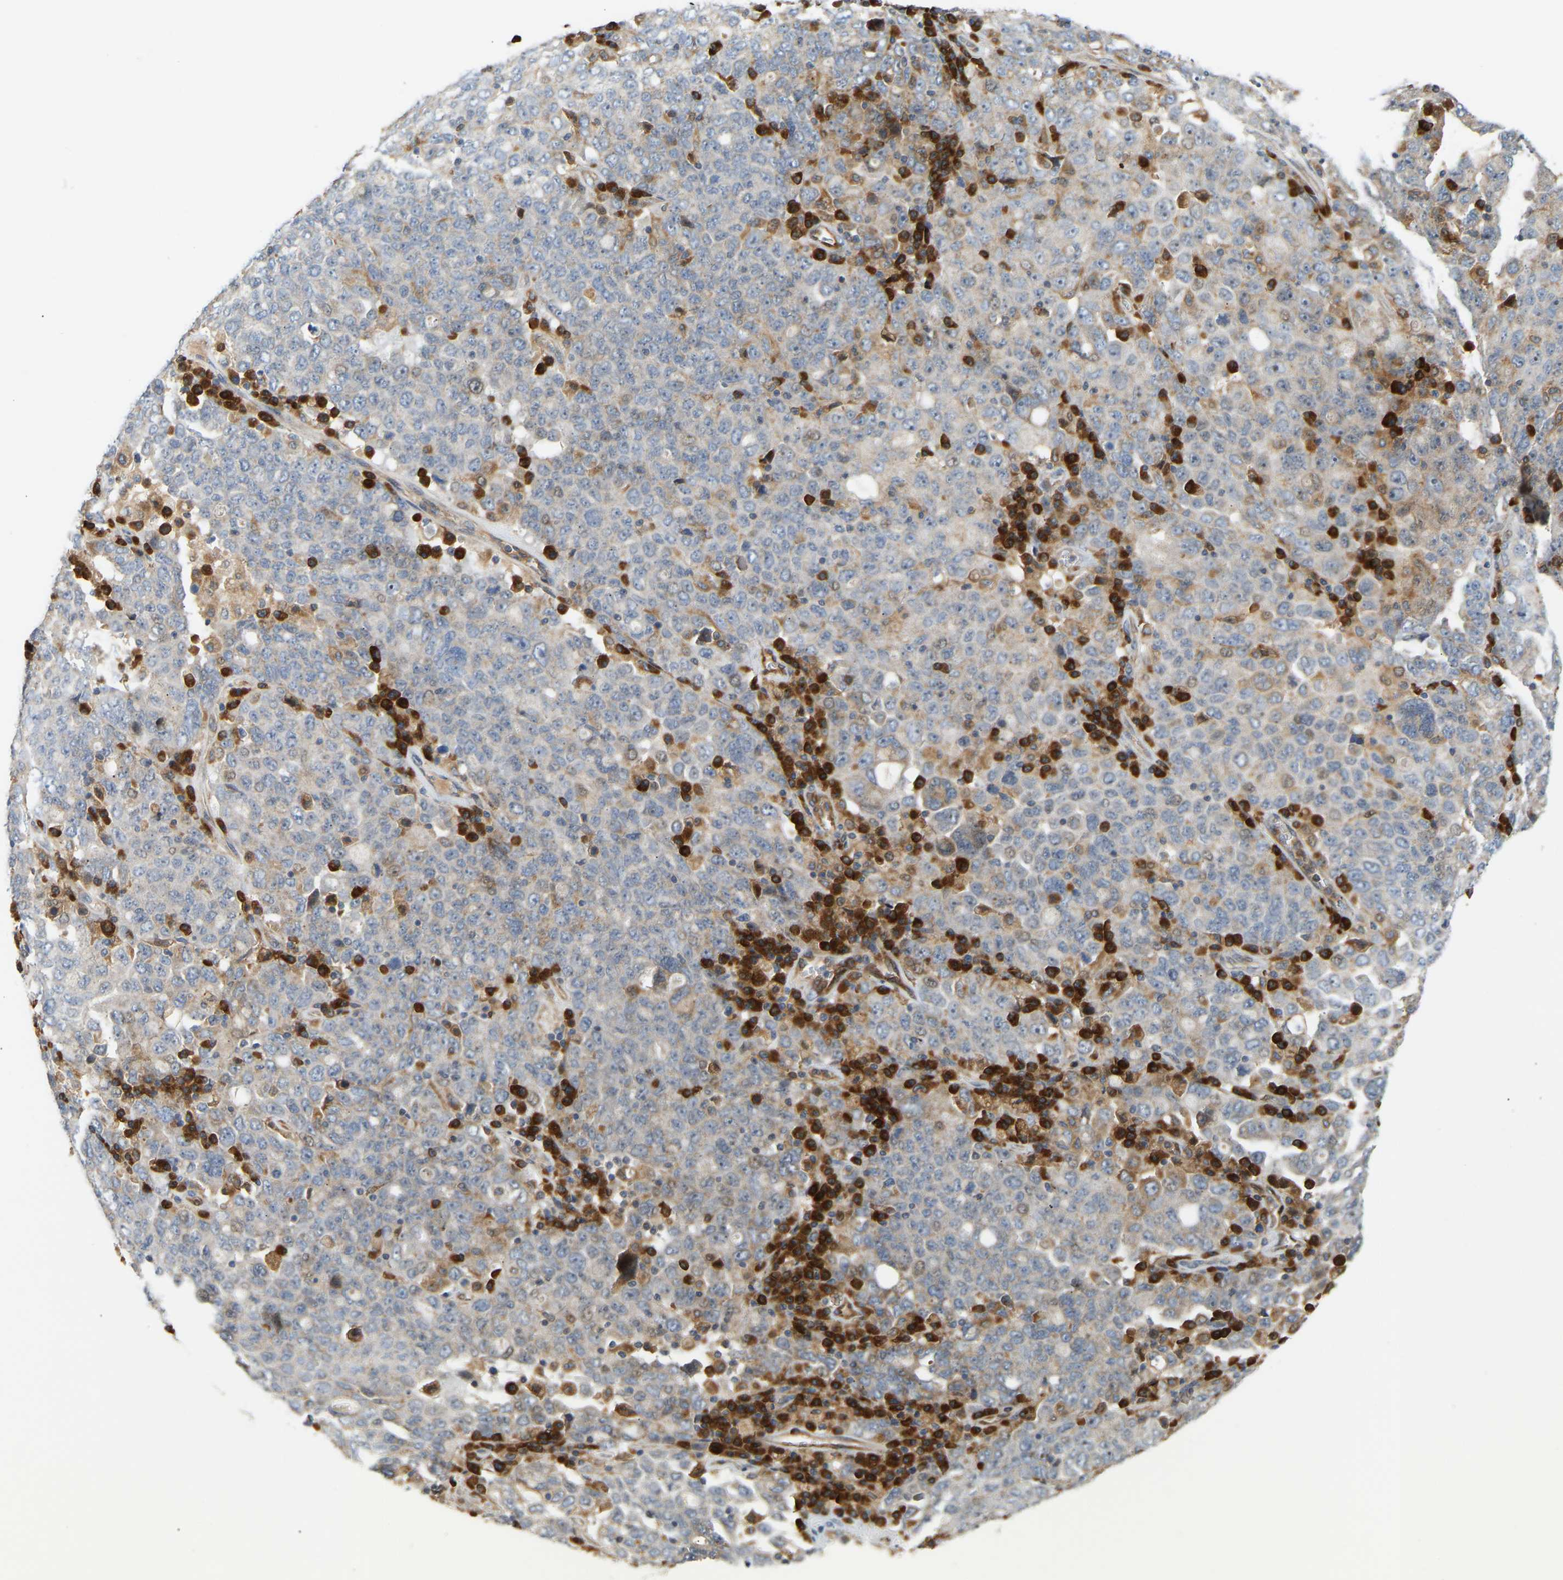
{"staining": {"intensity": "moderate", "quantity": "<25%", "location": "cytoplasmic/membranous"}, "tissue": "ovarian cancer", "cell_type": "Tumor cells", "image_type": "cancer", "snomed": [{"axis": "morphology", "description": "Carcinoma, endometroid"}, {"axis": "topography", "description": "Ovary"}], "caption": "Tumor cells exhibit low levels of moderate cytoplasmic/membranous staining in about <25% of cells in ovarian cancer.", "gene": "PLCG2", "patient": {"sex": "female", "age": 62}}